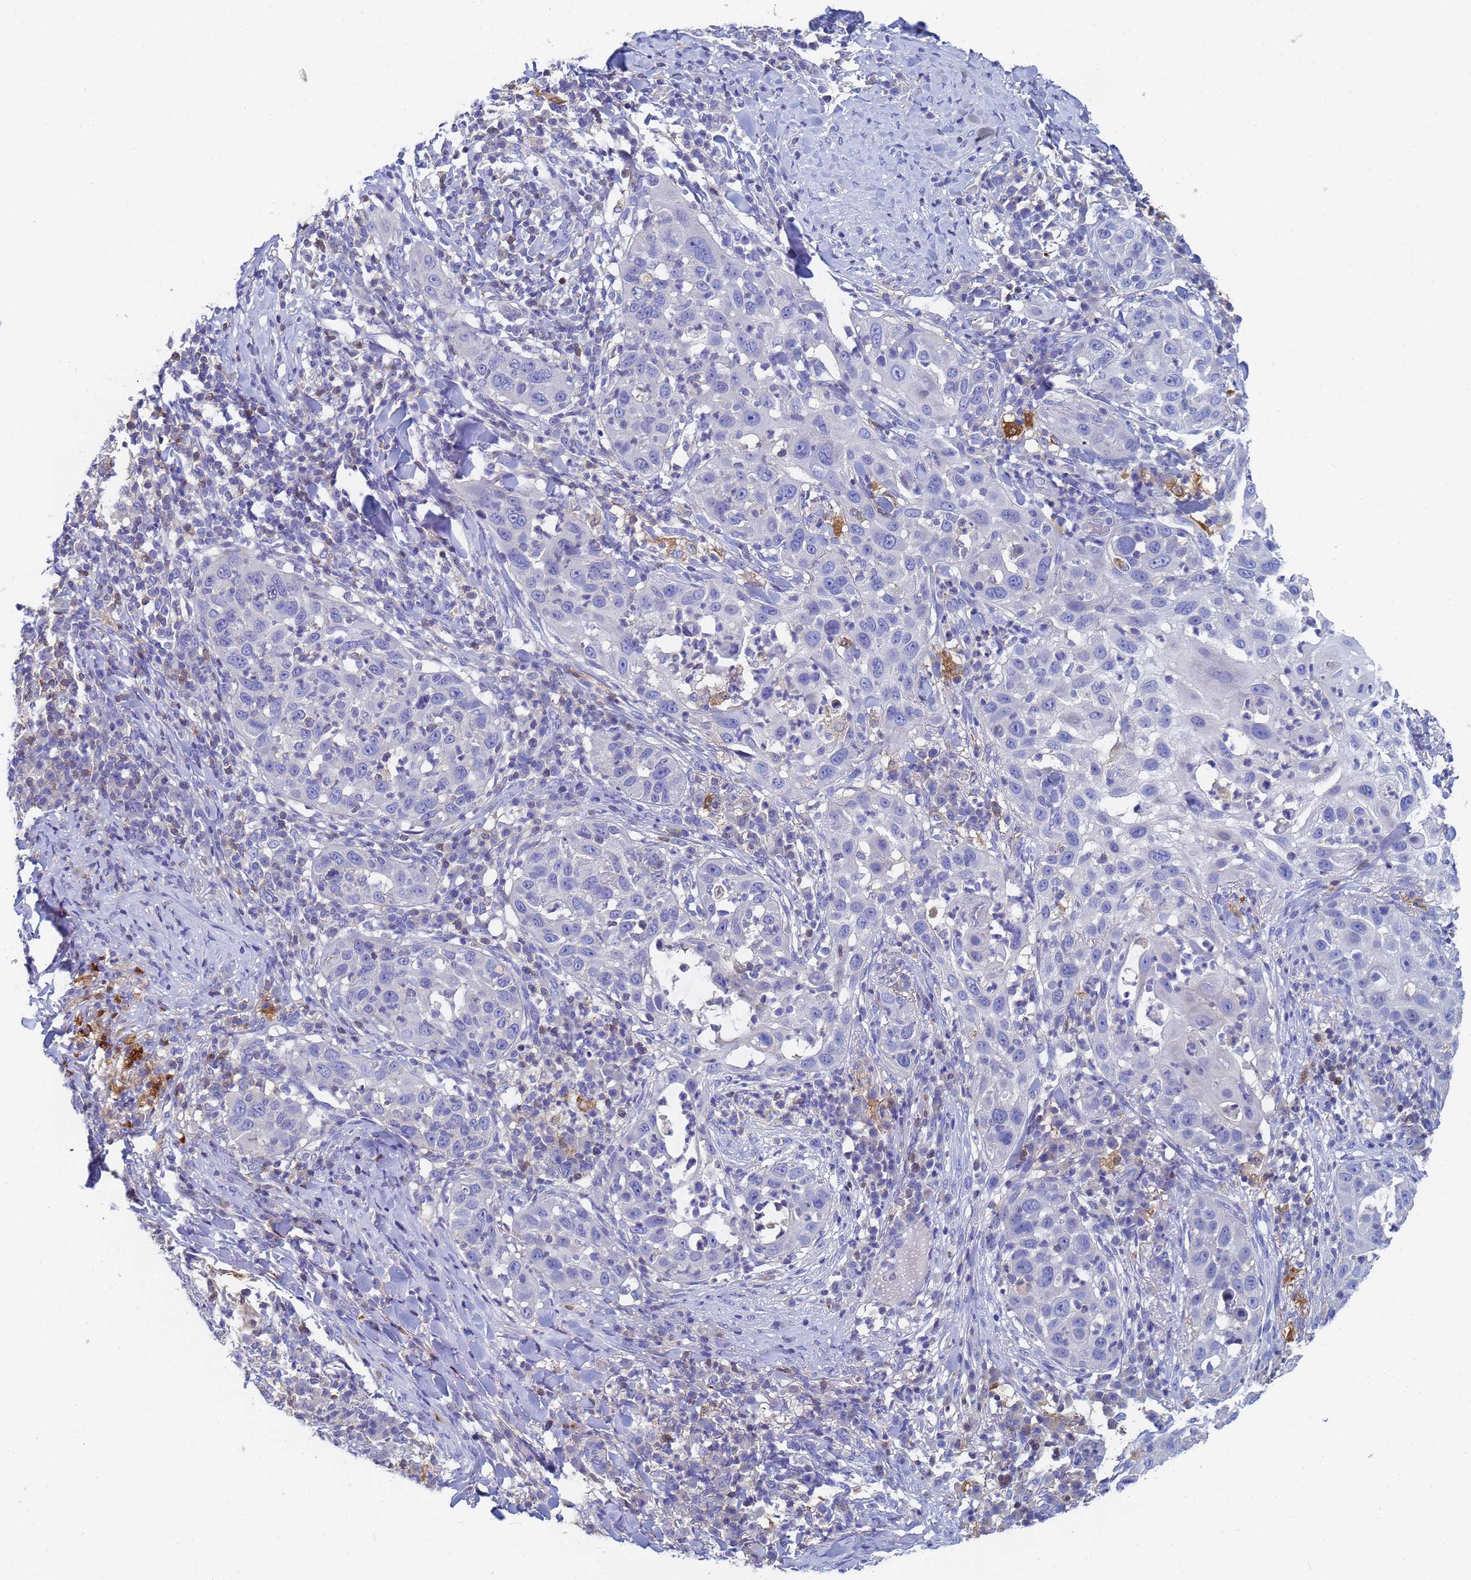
{"staining": {"intensity": "negative", "quantity": "none", "location": "none"}, "tissue": "skin cancer", "cell_type": "Tumor cells", "image_type": "cancer", "snomed": [{"axis": "morphology", "description": "Squamous cell carcinoma, NOS"}, {"axis": "topography", "description": "Skin"}], "caption": "DAB (3,3'-diaminobenzidine) immunohistochemical staining of human skin squamous cell carcinoma demonstrates no significant staining in tumor cells.", "gene": "GCHFR", "patient": {"sex": "female", "age": 44}}